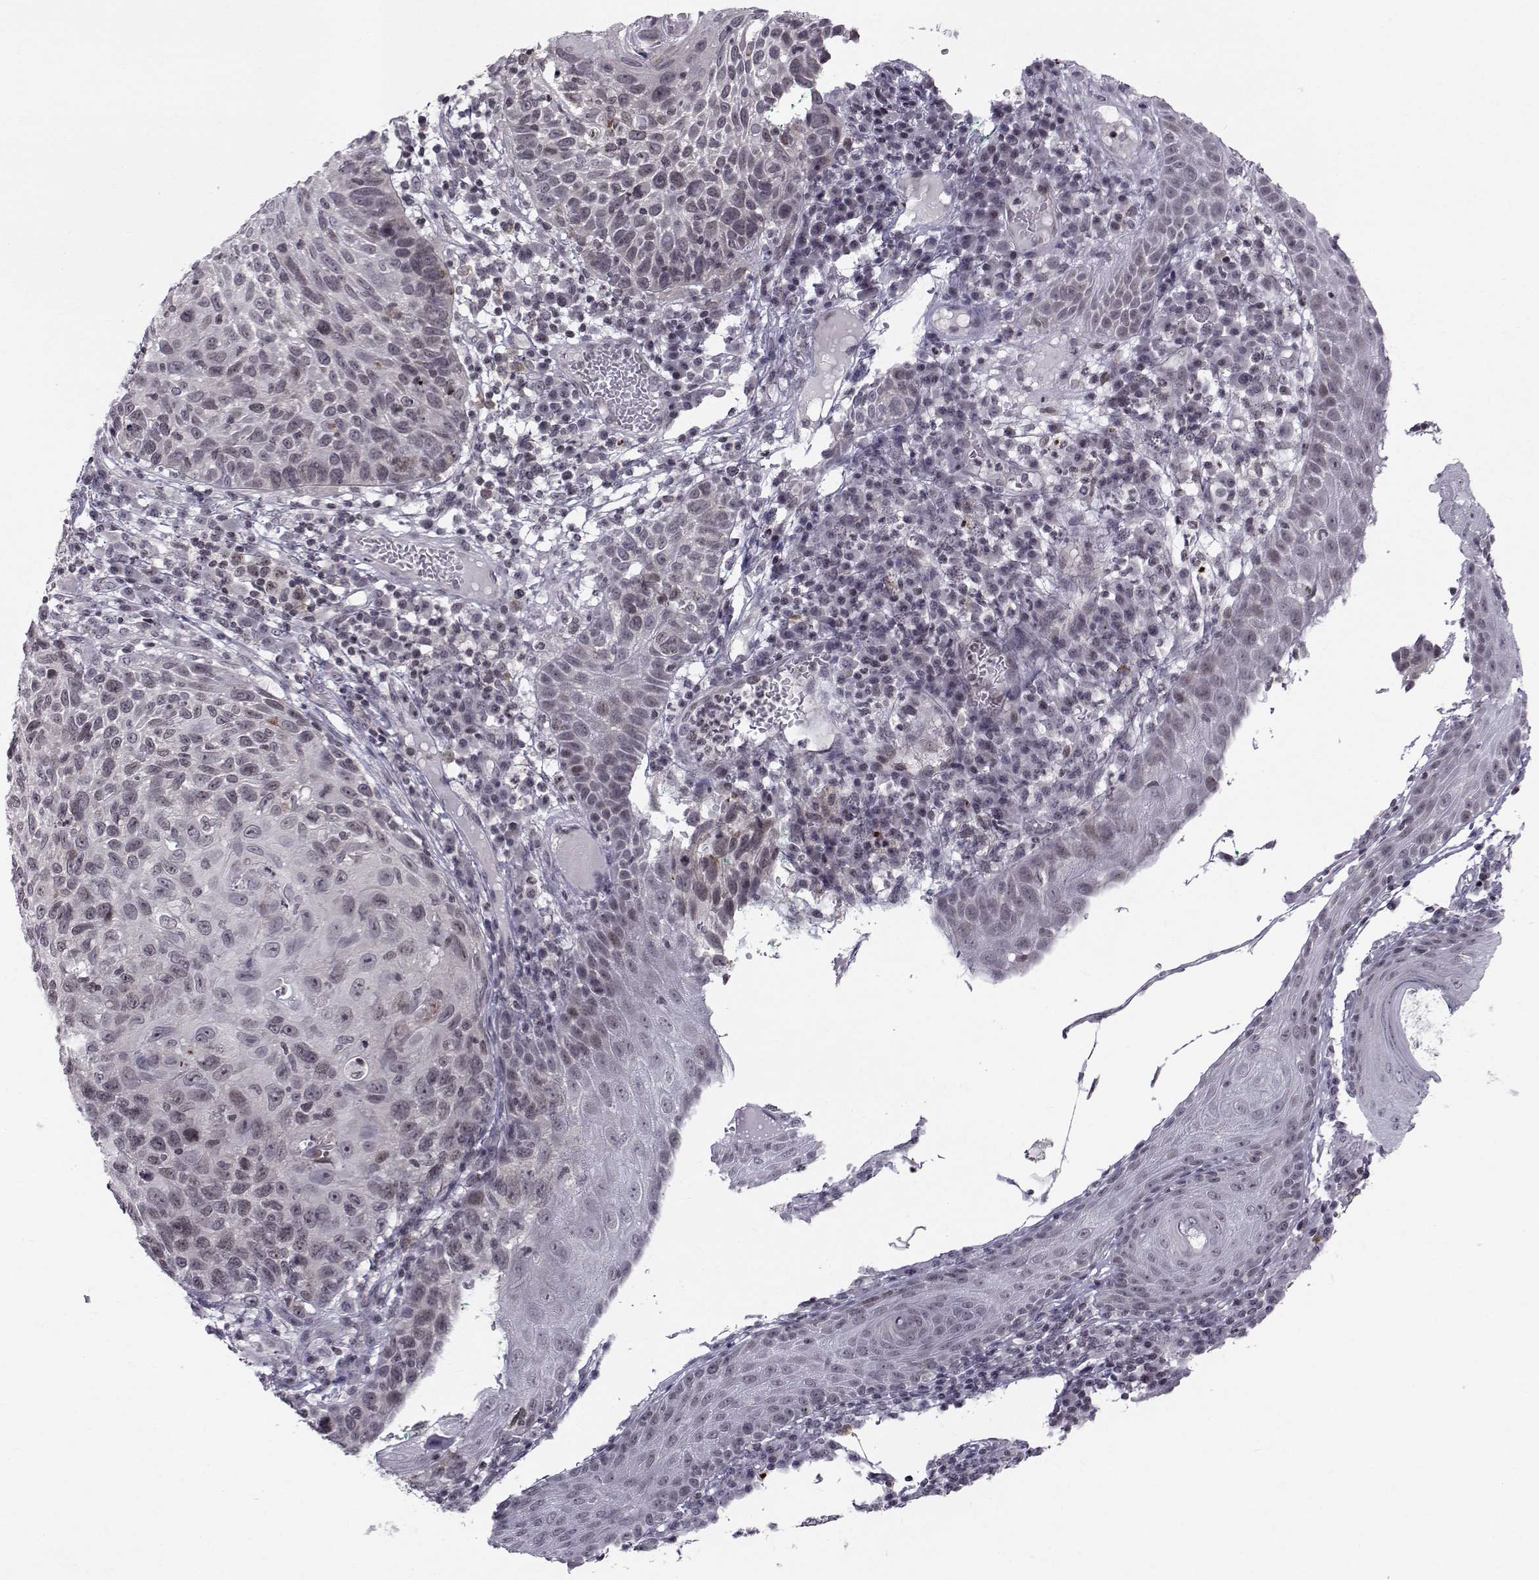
{"staining": {"intensity": "negative", "quantity": "none", "location": "none"}, "tissue": "skin cancer", "cell_type": "Tumor cells", "image_type": "cancer", "snomed": [{"axis": "morphology", "description": "Squamous cell carcinoma, NOS"}, {"axis": "topography", "description": "Skin"}], "caption": "Tumor cells show no significant protein expression in skin cancer (squamous cell carcinoma).", "gene": "MARCHF4", "patient": {"sex": "male", "age": 92}}